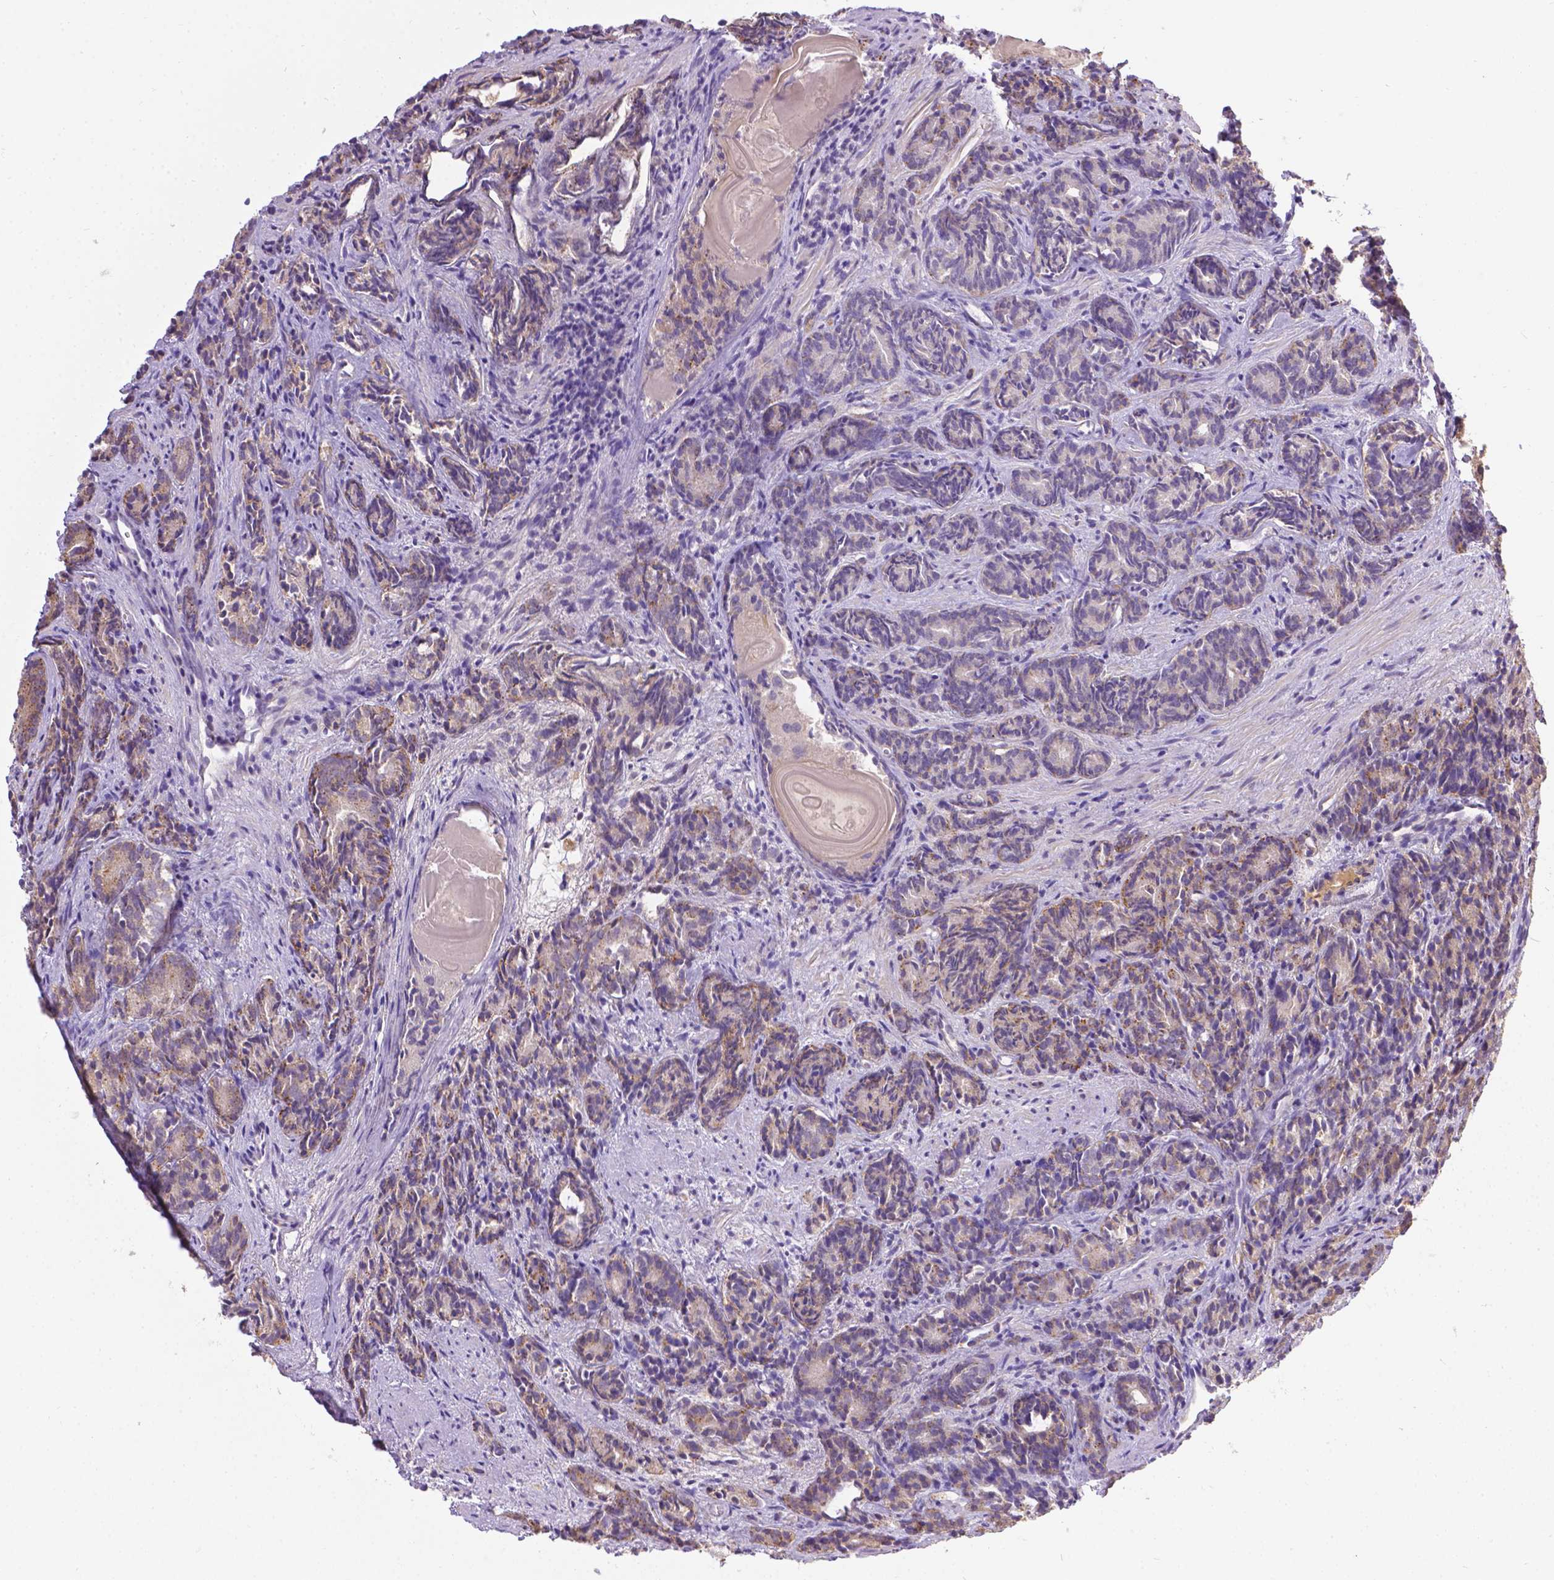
{"staining": {"intensity": "moderate", "quantity": "<25%", "location": "cytoplasmic/membranous"}, "tissue": "prostate cancer", "cell_type": "Tumor cells", "image_type": "cancer", "snomed": [{"axis": "morphology", "description": "Adenocarcinoma, High grade"}, {"axis": "topography", "description": "Prostate"}], "caption": "Protein expression analysis of human prostate cancer reveals moderate cytoplasmic/membranous positivity in approximately <25% of tumor cells.", "gene": "TM4SF18", "patient": {"sex": "male", "age": 84}}